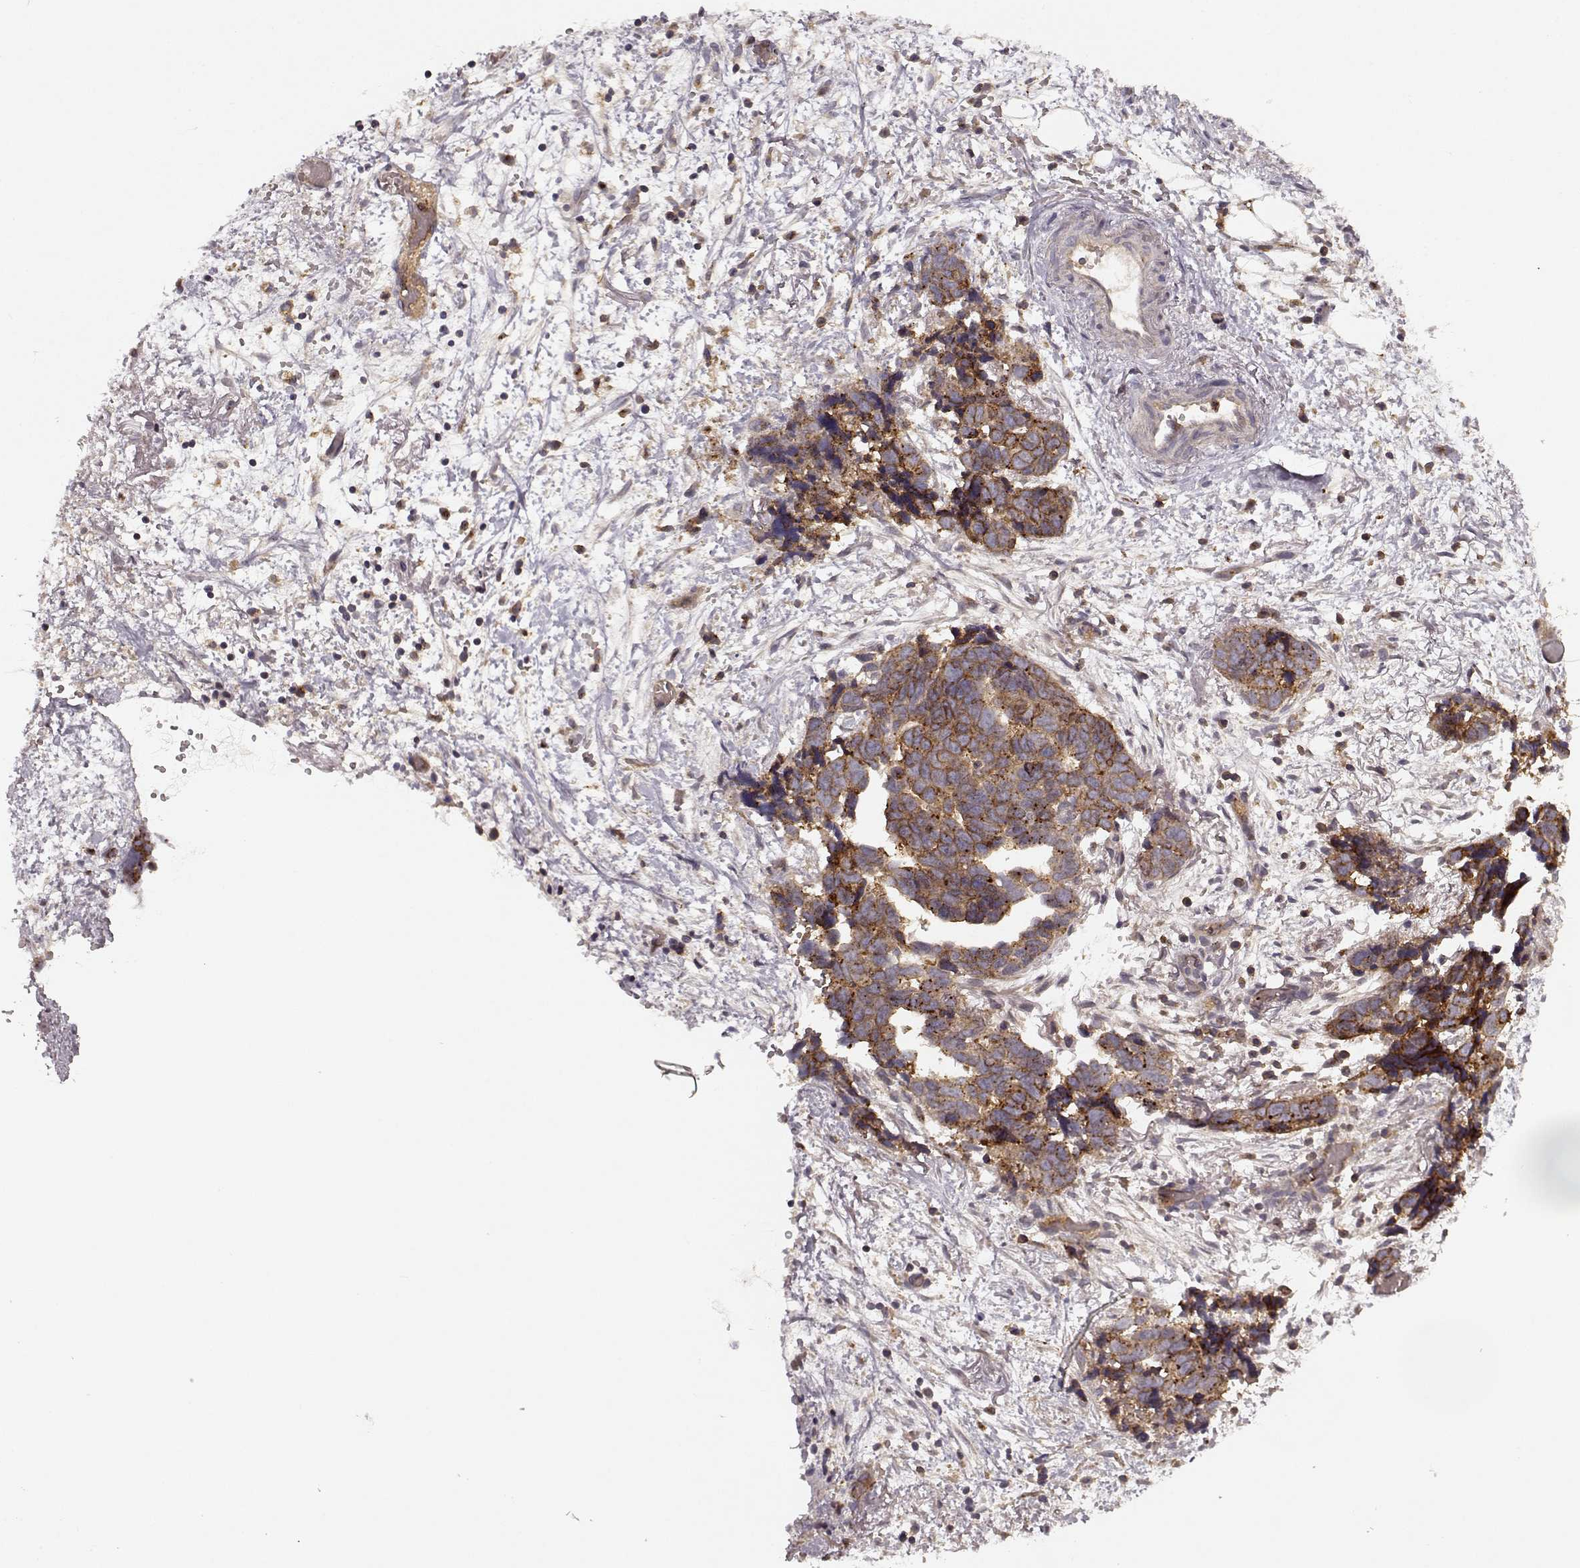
{"staining": {"intensity": "moderate", "quantity": ">75%", "location": "cytoplasmic/membranous"}, "tissue": "ovarian cancer", "cell_type": "Tumor cells", "image_type": "cancer", "snomed": [{"axis": "morphology", "description": "Cystadenocarcinoma, serous, NOS"}, {"axis": "topography", "description": "Ovary"}], "caption": "This micrograph demonstrates ovarian cancer stained with IHC to label a protein in brown. The cytoplasmic/membranous of tumor cells show moderate positivity for the protein. Nuclei are counter-stained blue.", "gene": "IFRD2", "patient": {"sex": "female", "age": 69}}